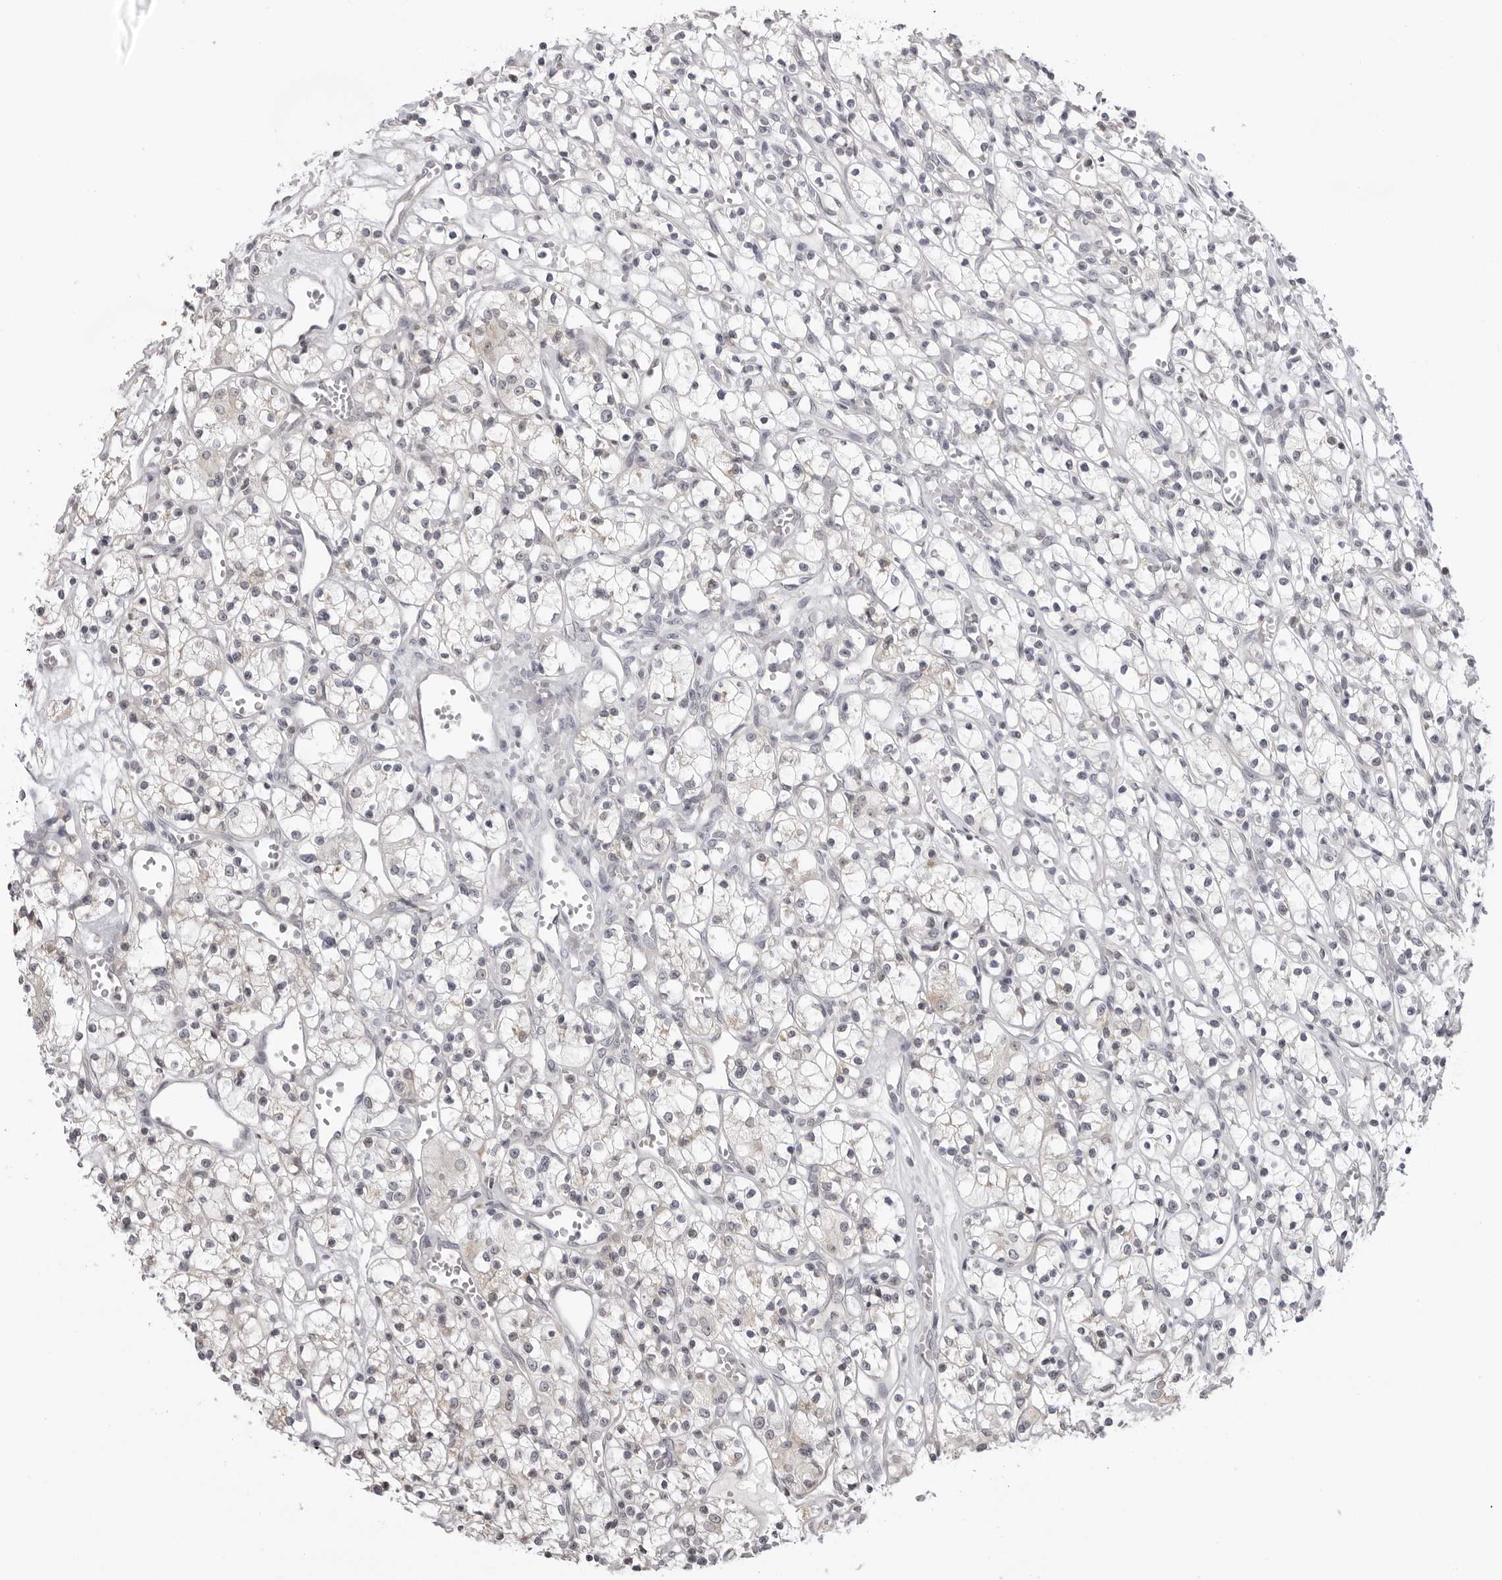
{"staining": {"intensity": "negative", "quantity": "none", "location": "none"}, "tissue": "renal cancer", "cell_type": "Tumor cells", "image_type": "cancer", "snomed": [{"axis": "morphology", "description": "Adenocarcinoma, NOS"}, {"axis": "topography", "description": "Kidney"}], "caption": "The histopathology image displays no staining of tumor cells in renal adenocarcinoma.", "gene": "ACP6", "patient": {"sex": "female", "age": 59}}